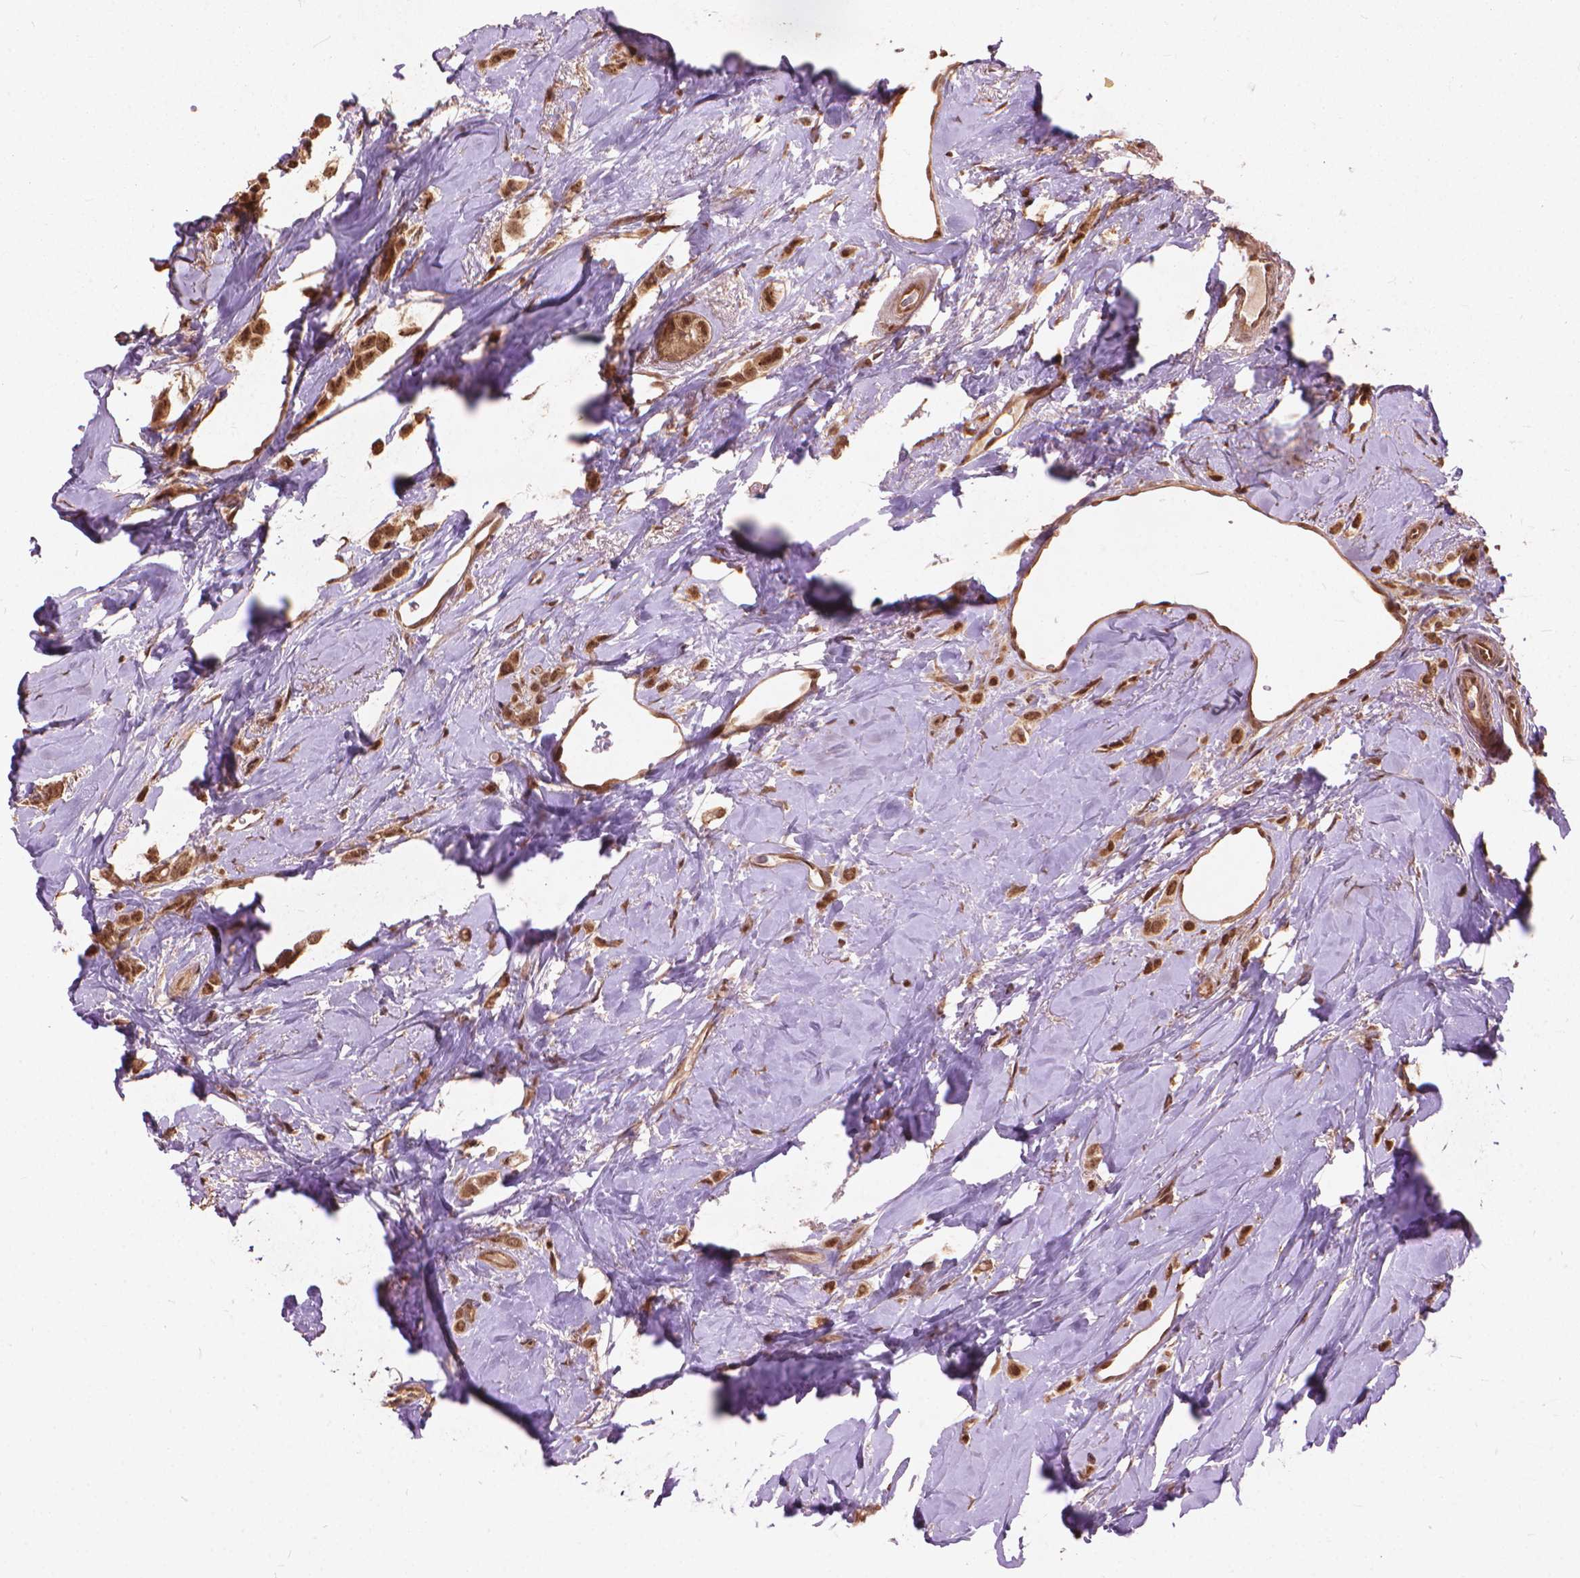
{"staining": {"intensity": "moderate", "quantity": ">75%", "location": "nuclear"}, "tissue": "breast cancer", "cell_type": "Tumor cells", "image_type": "cancer", "snomed": [{"axis": "morphology", "description": "Lobular carcinoma"}, {"axis": "topography", "description": "Breast"}], "caption": "Breast cancer stained with immunohistochemistry demonstrates moderate nuclear staining in approximately >75% of tumor cells. (Stains: DAB (3,3'-diaminobenzidine) in brown, nuclei in blue, Microscopy: brightfield microscopy at high magnification).", "gene": "SSU72", "patient": {"sex": "female", "age": 66}}